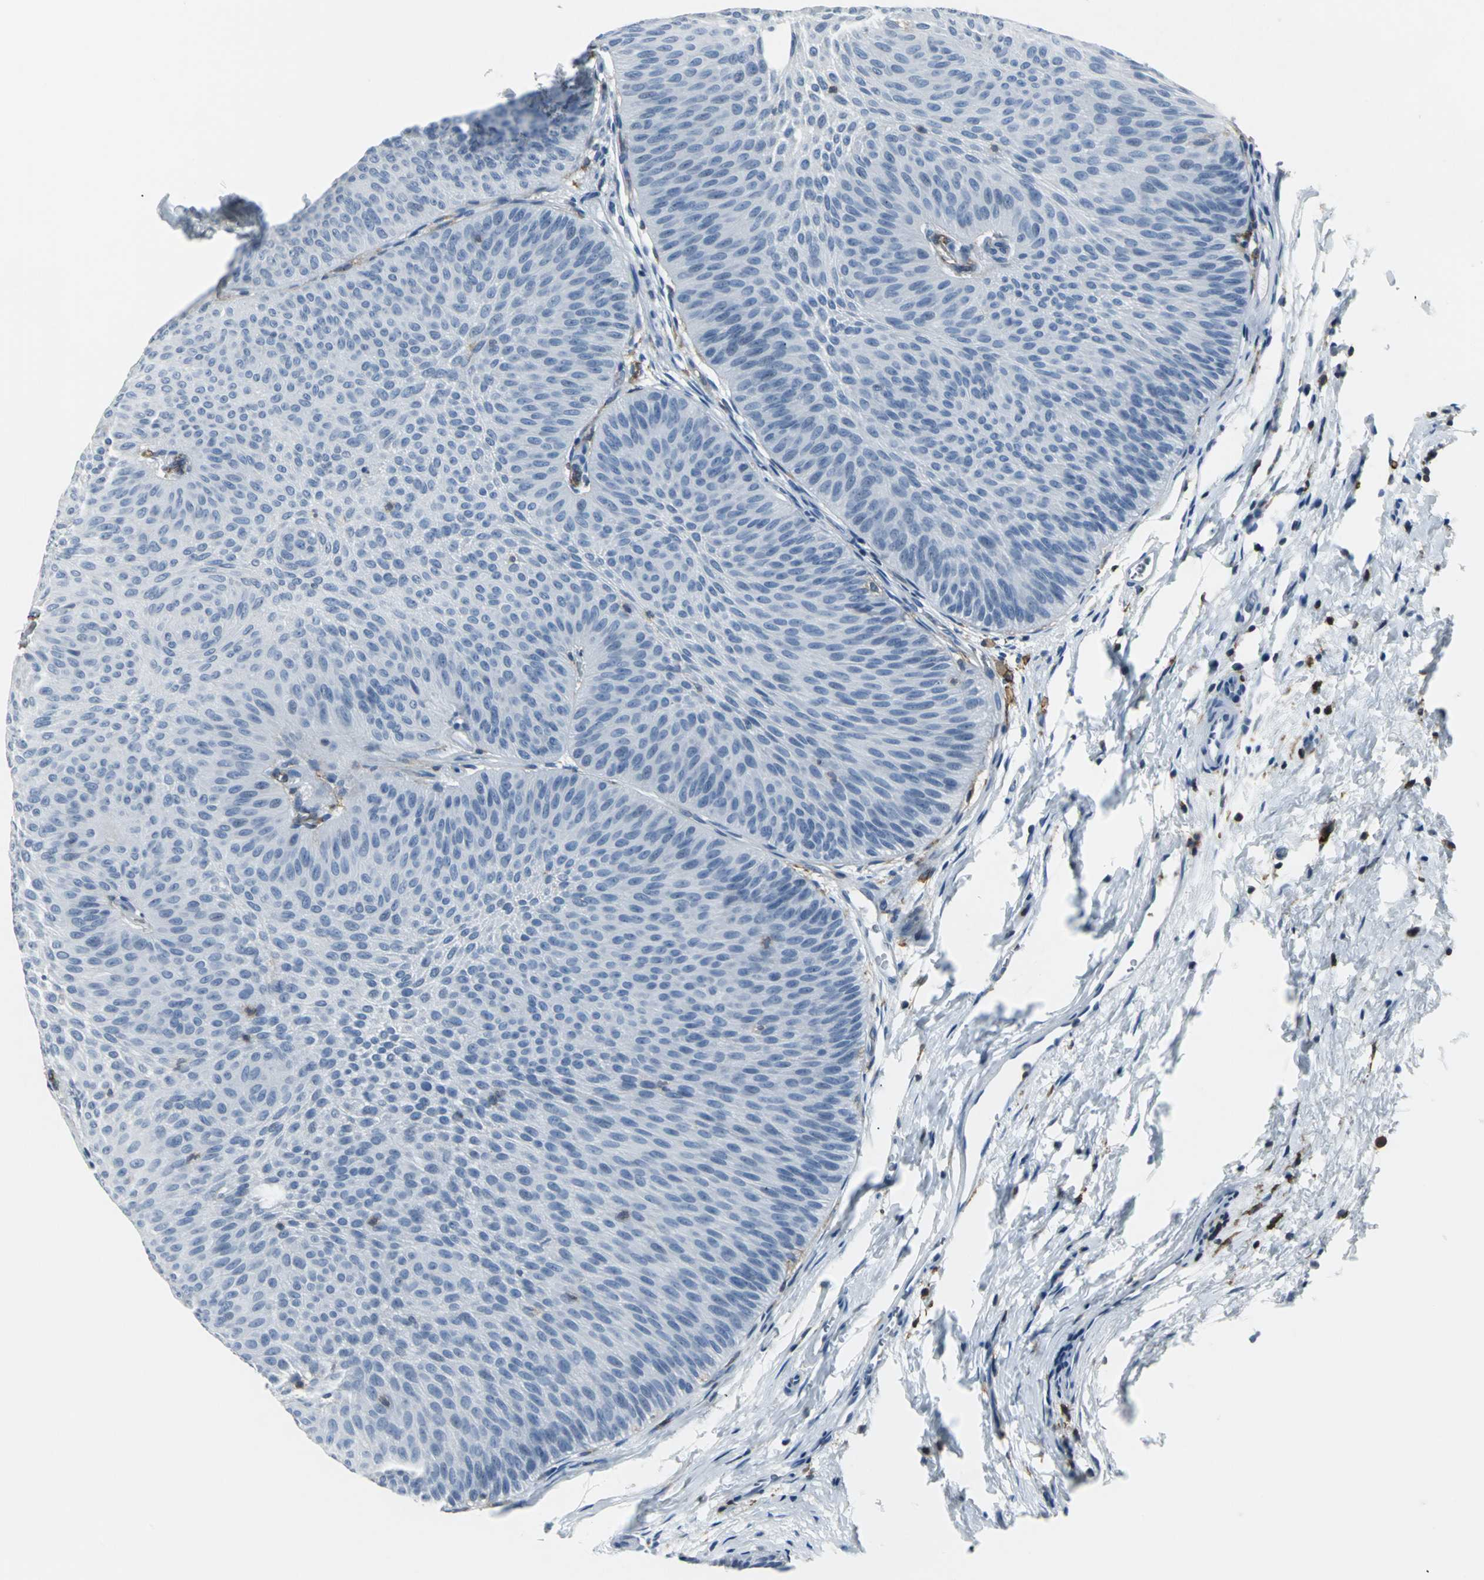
{"staining": {"intensity": "negative", "quantity": "none", "location": "none"}, "tissue": "urothelial cancer", "cell_type": "Tumor cells", "image_type": "cancer", "snomed": [{"axis": "morphology", "description": "Urothelial carcinoma, Low grade"}, {"axis": "topography", "description": "Urinary bladder"}], "caption": "Photomicrograph shows no significant protein positivity in tumor cells of urothelial carcinoma (low-grade).", "gene": "IQGAP2", "patient": {"sex": "female", "age": 60}}